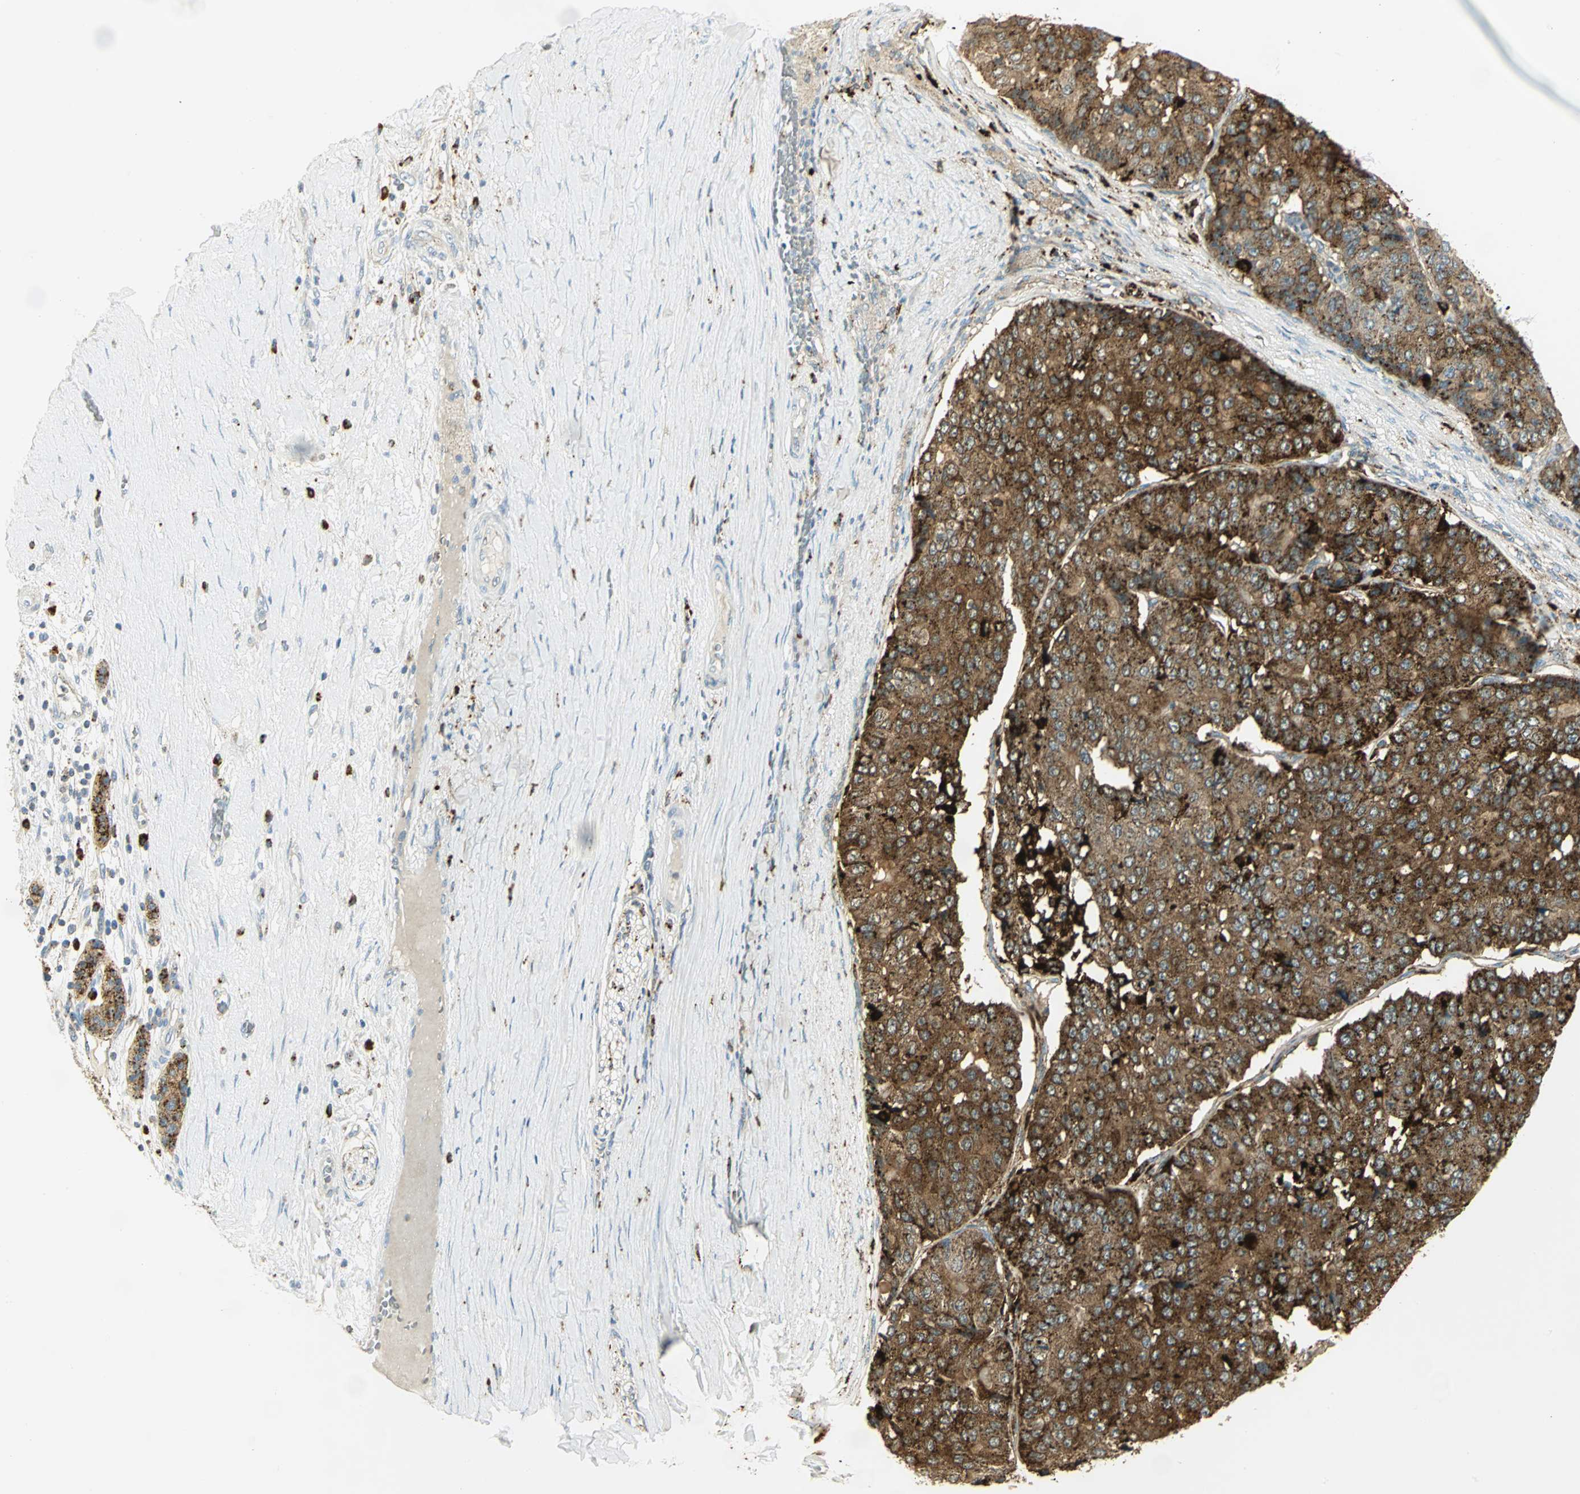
{"staining": {"intensity": "strong", "quantity": ">75%", "location": "cytoplasmic/membranous"}, "tissue": "pancreatic cancer", "cell_type": "Tumor cells", "image_type": "cancer", "snomed": [{"axis": "morphology", "description": "Adenocarcinoma, NOS"}, {"axis": "topography", "description": "Pancreas"}], "caption": "Immunohistochemical staining of human adenocarcinoma (pancreatic) exhibits high levels of strong cytoplasmic/membranous protein staining in about >75% of tumor cells. The protein of interest is stained brown, and the nuclei are stained in blue (DAB (3,3'-diaminobenzidine) IHC with brightfield microscopy, high magnification).", "gene": "ARSA", "patient": {"sex": "male", "age": 50}}